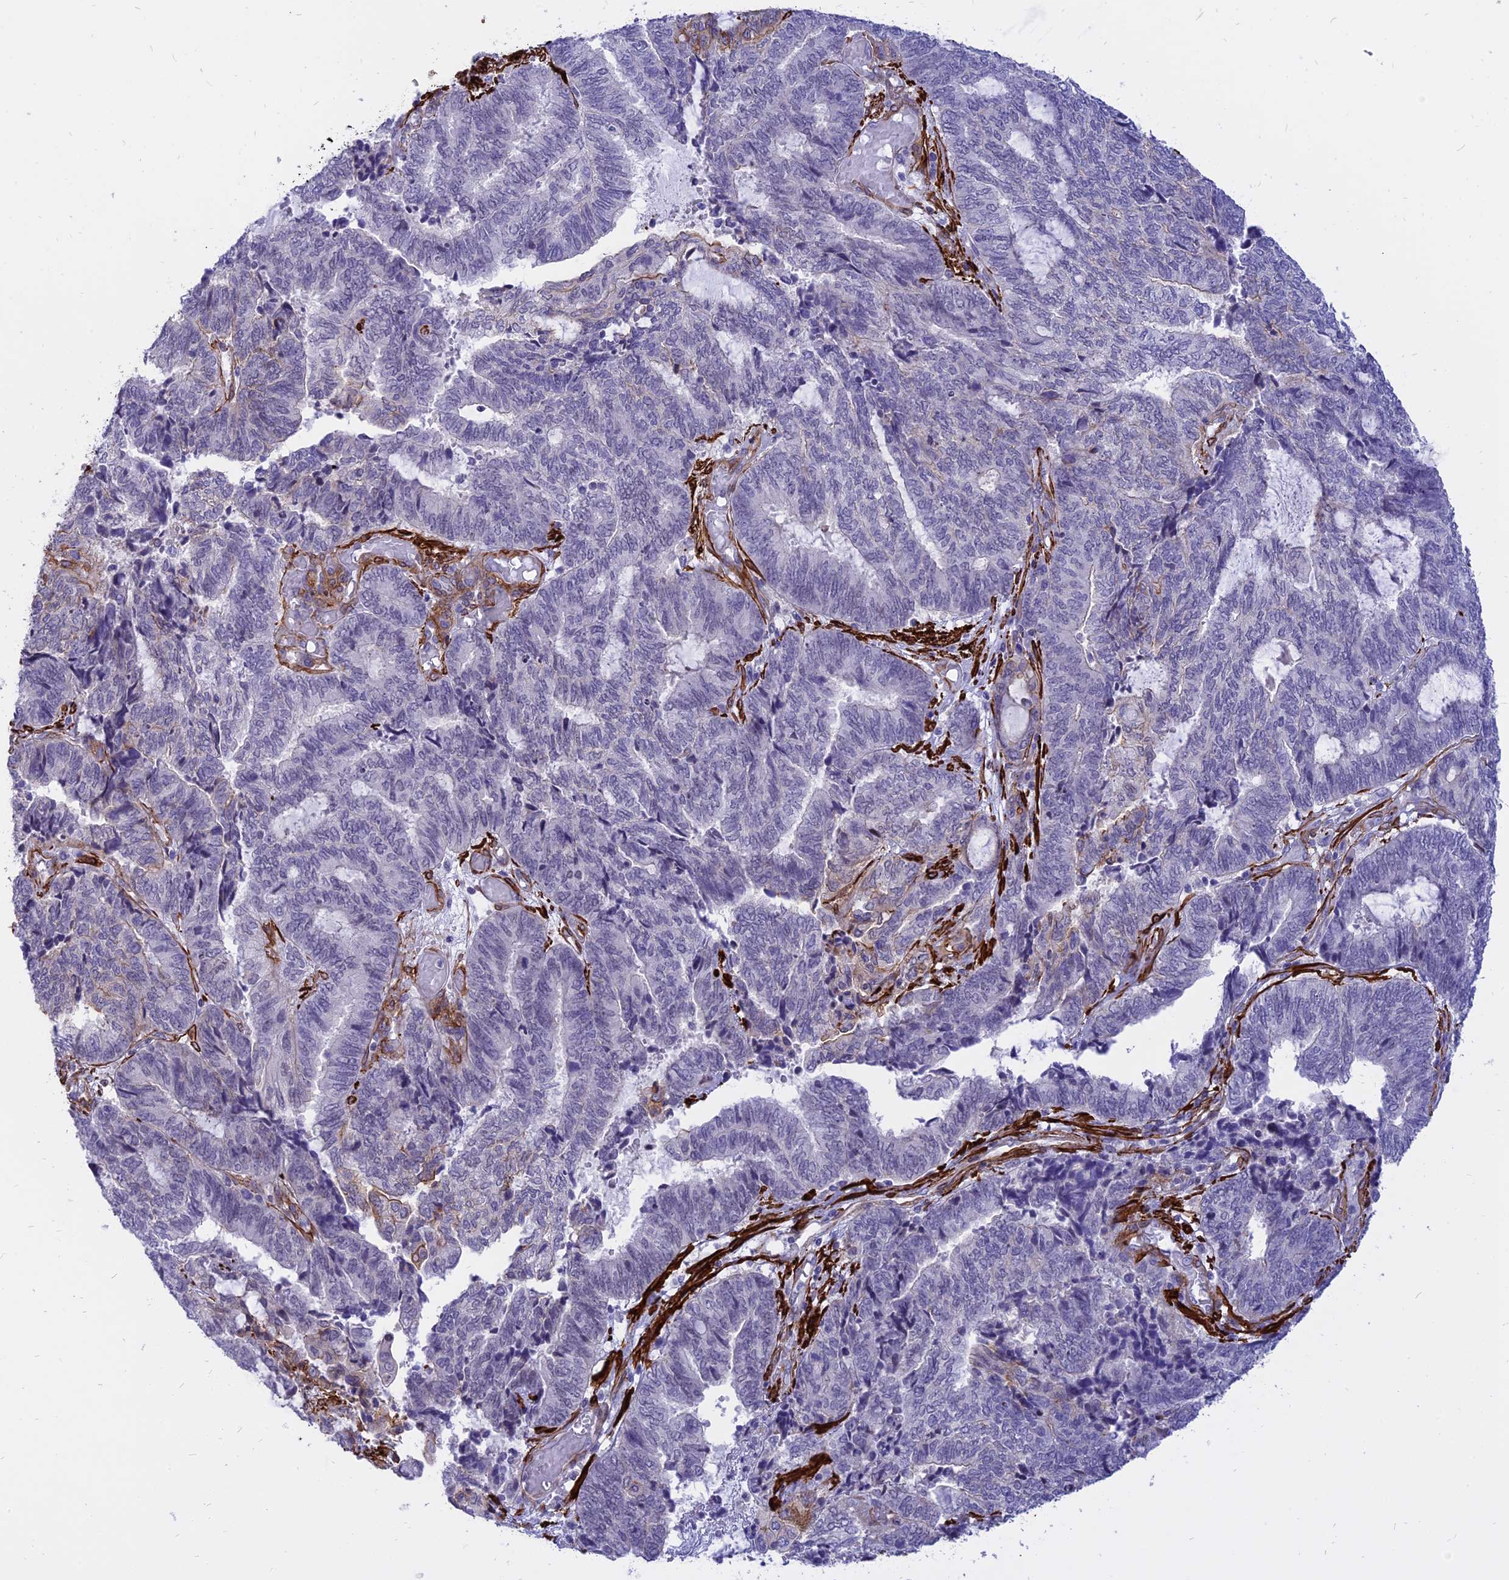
{"staining": {"intensity": "negative", "quantity": "none", "location": "none"}, "tissue": "endometrial cancer", "cell_type": "Tumor cells", "image_type": "cancer", "snomed": [{"axis": "morphology", "description": "Adenocarcinoma, NOS"}, {"axis": "topography", "description": "Uterus"}, {"axis": "topography", "description": "Endometrium"}], "caption": "Human adenocarcinoma (endometrial) stained for a protein using immunohistochemistry displays no expression in tumor cells.", "gene": "CENPV", "patient": {"sex": "female", "age": 70}}